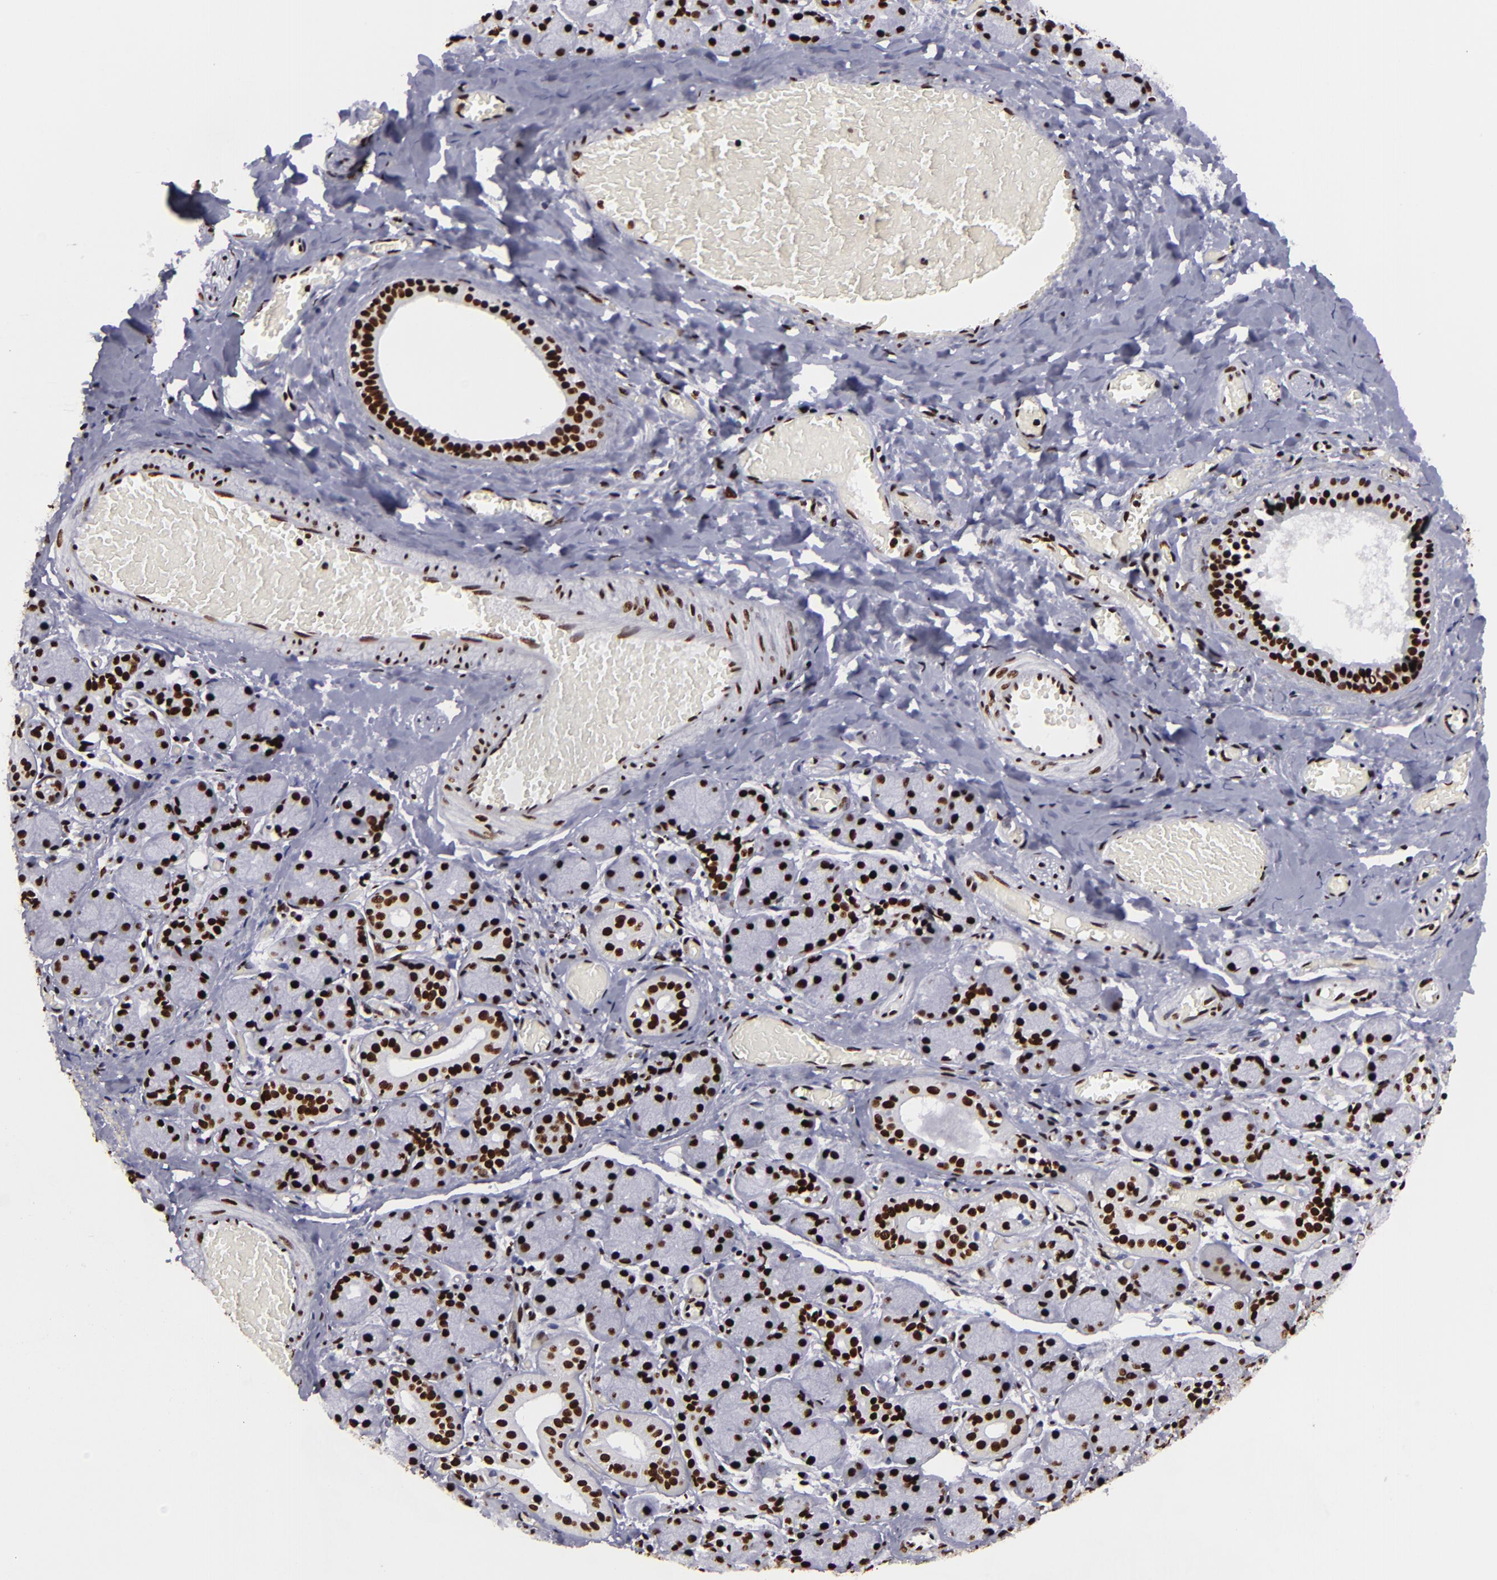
{"staining": {"intensity": "strong", "quantity": ">75%", "location": "nuclear"}, "tissue": "salivary gland", "cell_type": "Glandular cells", "image_type": "normal", "snomed": [{"axis": "morphology", "description": "Normal tissue, NOS"}, {"axis": "topography", "description": "Salivary gland"}], "caption": "Immunohistochemical staining of unremarkable salivary gland demonstrates high levels of strong nuclear expression in approximately >75% of glandular cells.", "gene": "SAFB", "patient": {"sex": "female", "age": 24}}